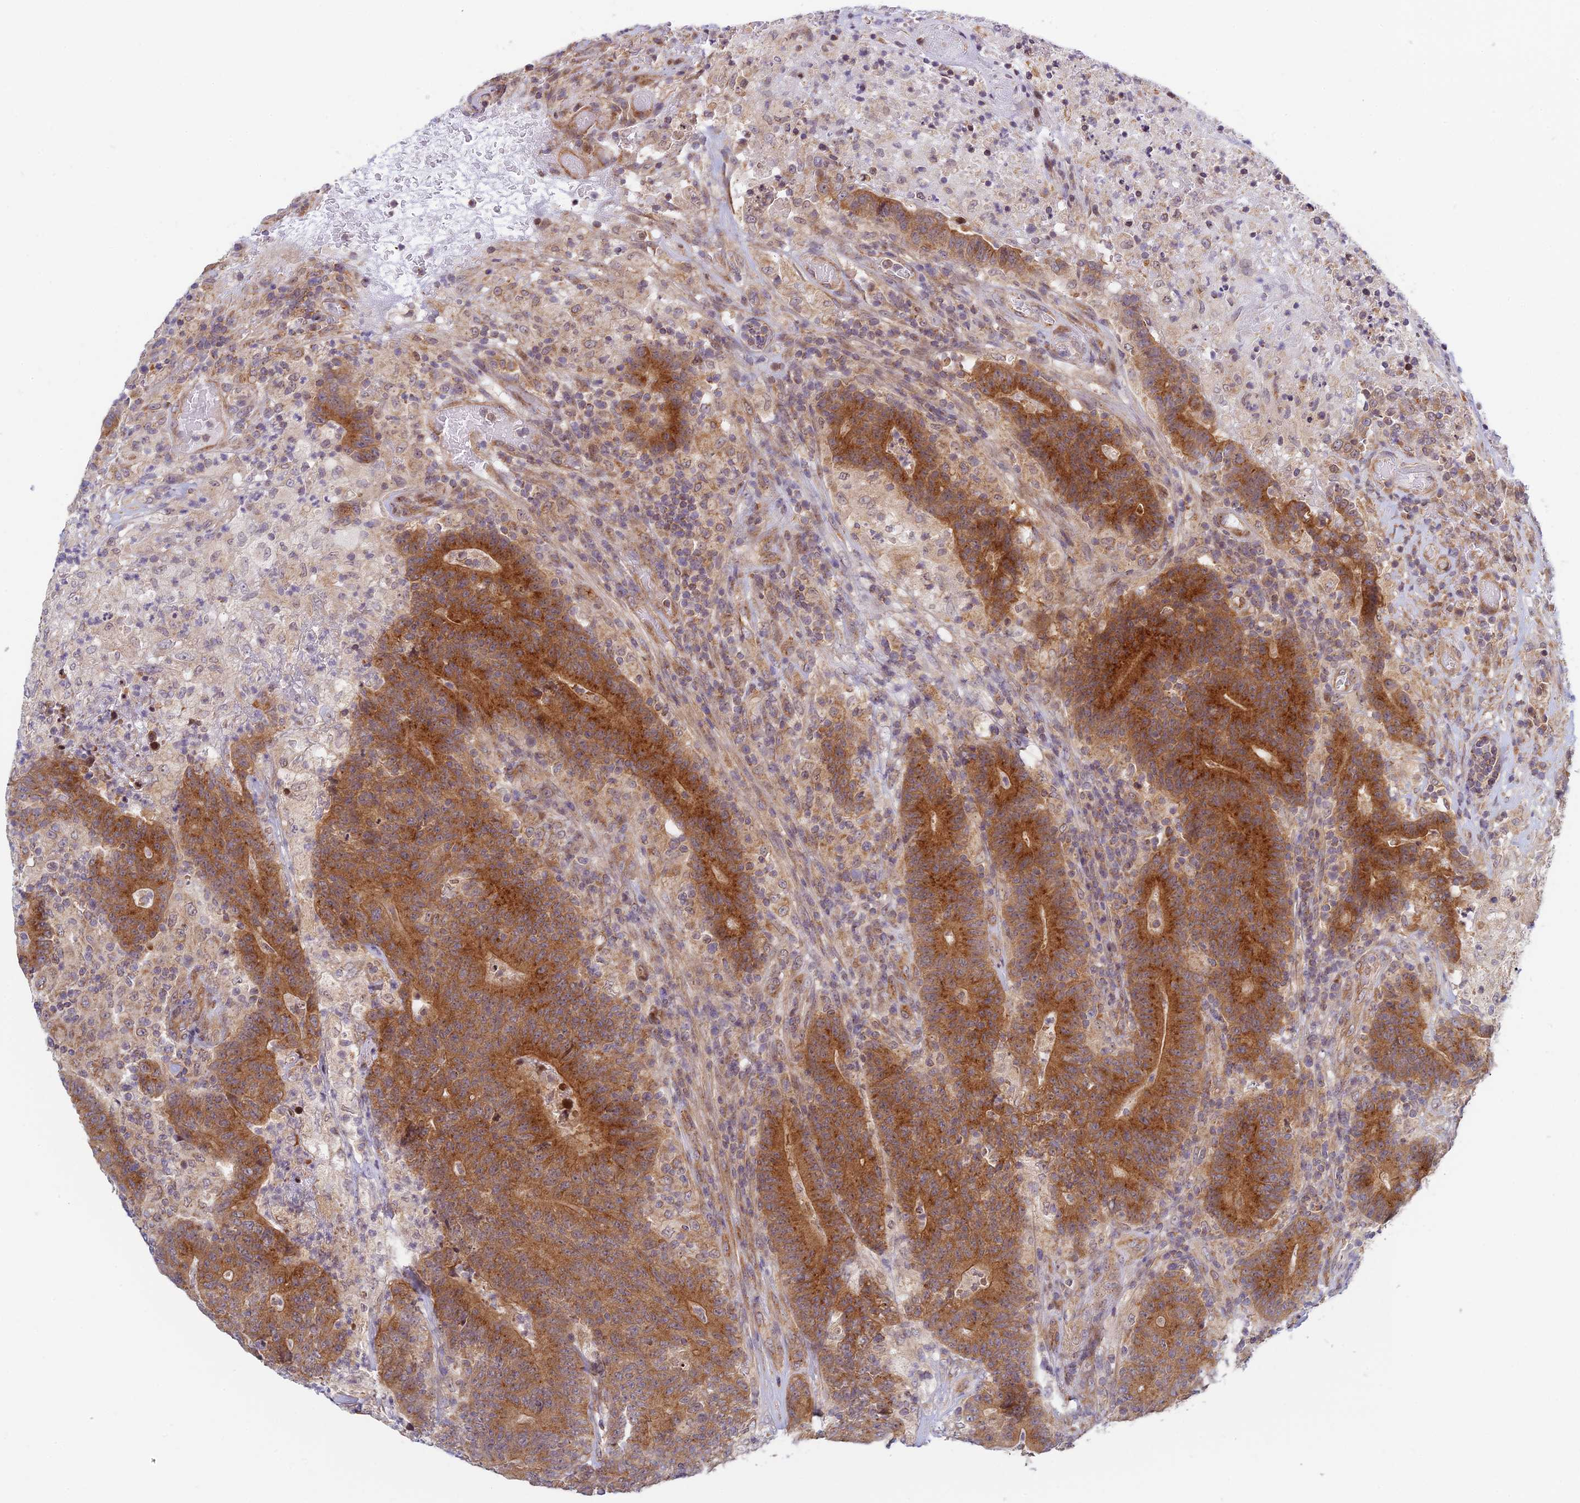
{"staining": {"intensity": "strong", "quantity": ">75%", "location": "cytoplasmic/membranous"}, "tissue": "colorectal cancer", "cell_type": "Tumor cells", "image_type": "cancer", "snomed": [{"axis": "morphology", "description": "Adenocarcinoma, NOS"}, {"axis": "topography", "description": "Colon"}], "caption": "An IHC histopathology image of neoplastic tissue is shown. Protein staining in brown labels strong cytoplasmic/membranous positivity in adenocarcinoma (colorectal) within tumor cells. Using DAB (brown) and hematoxylin (blue) stains, captured at high magnification using brightfield microscopy.", "gene": "HOOK2", "patient": {"sex": "female", "age": 75}}